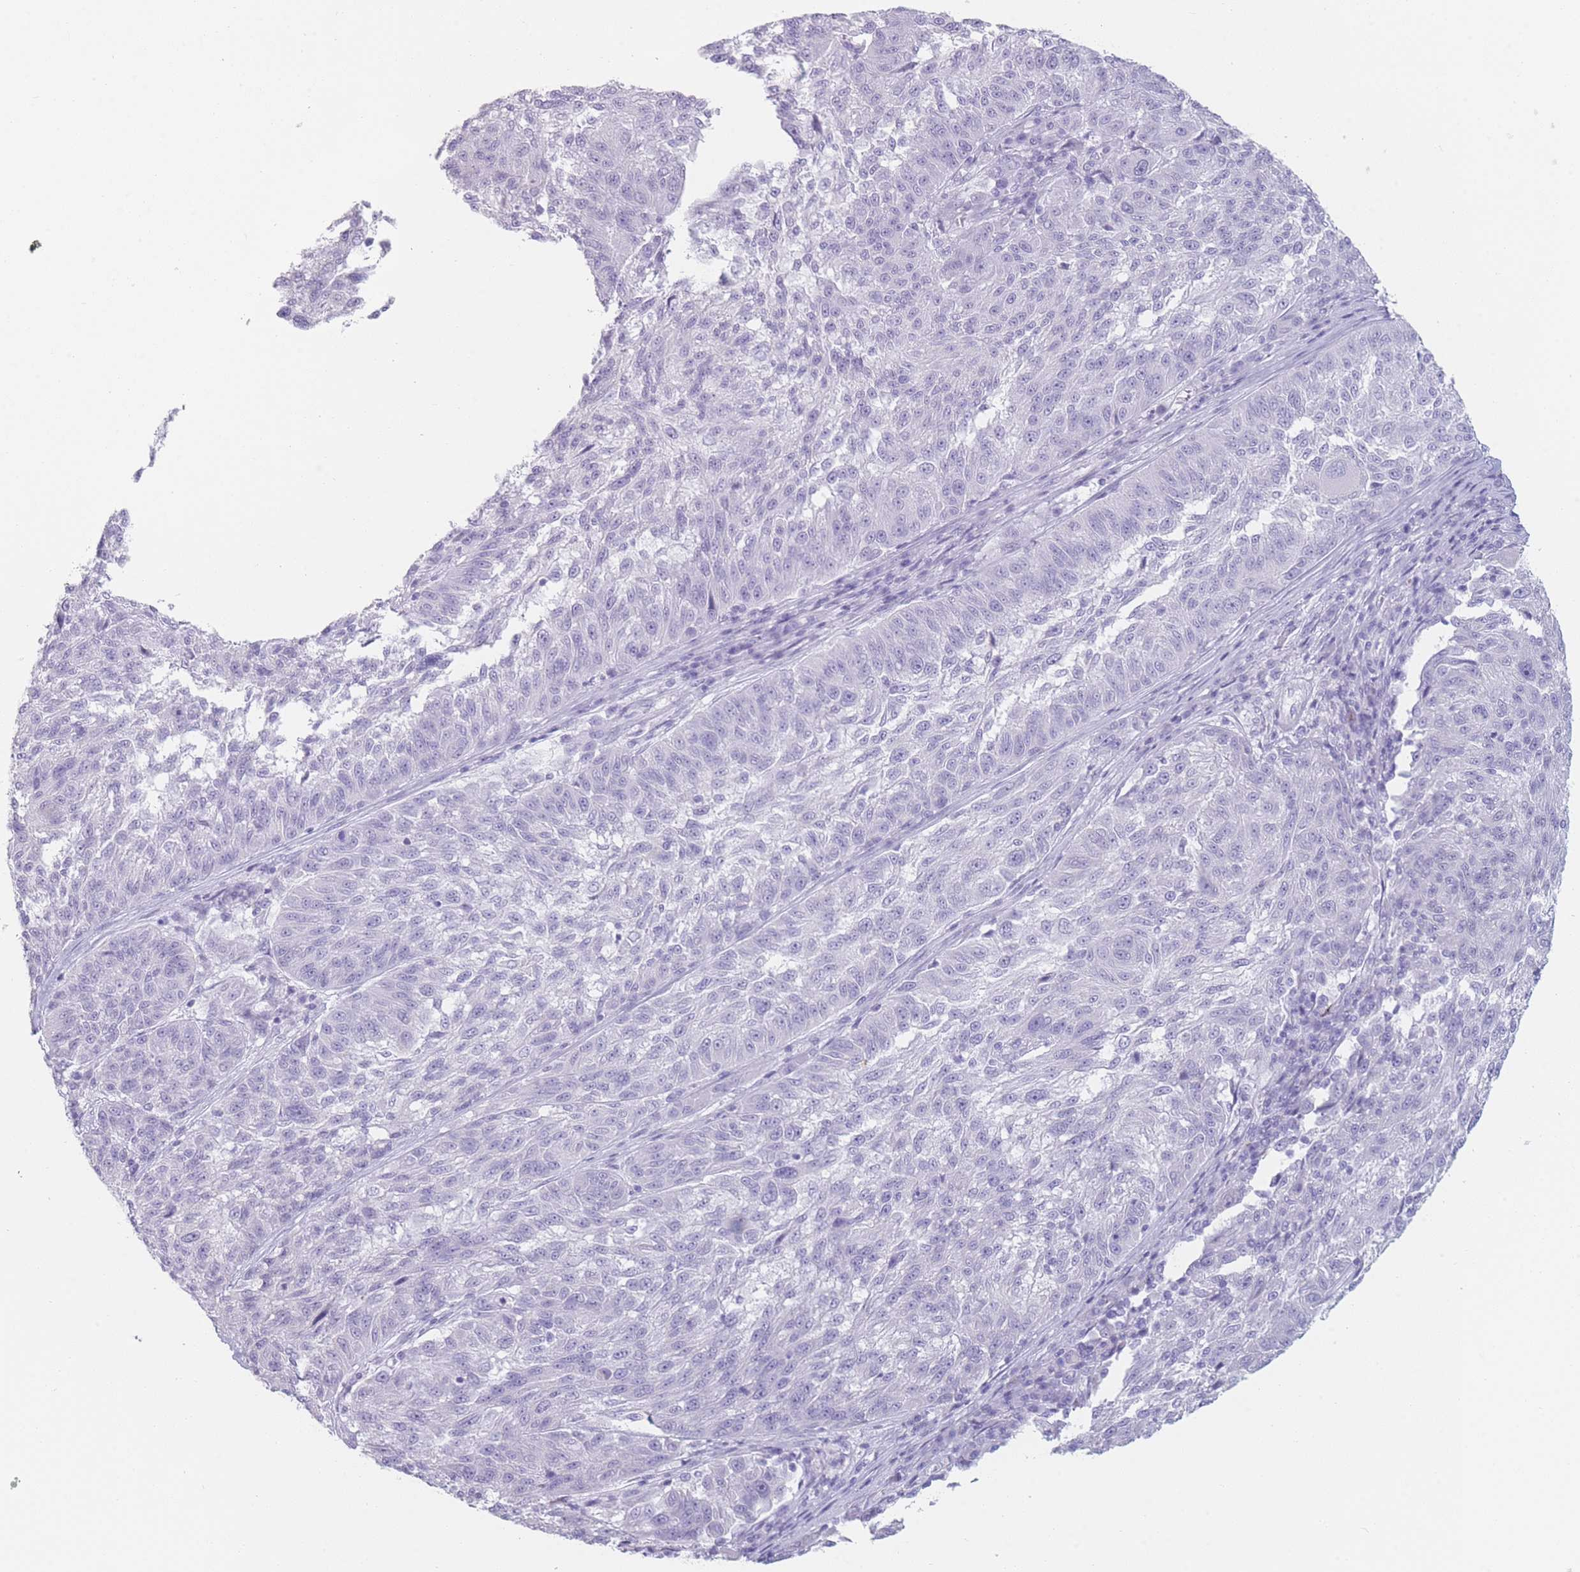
{"staining": {"intensity": "negative", "quantity": "none", "location": "none"}, "tissue": "melanoma", "cell_type": "Tumor cells", "image_type": "cancer", "snomed": [{"axis": "morphology", "description": "Malignant melanoma, NOS"}, {"axis": "topography", "description": "Skin"}], "caption": "The histopathology image demonstrates no staining of tumor cells in melanoma. The staining is performed using DAB (3,3'-diaminobenzidine) brown chromogen with nuclei counter-stained in using hematoxylin.", "gene": "GPR12", "patient": {"sex": "male", "age": 53}}